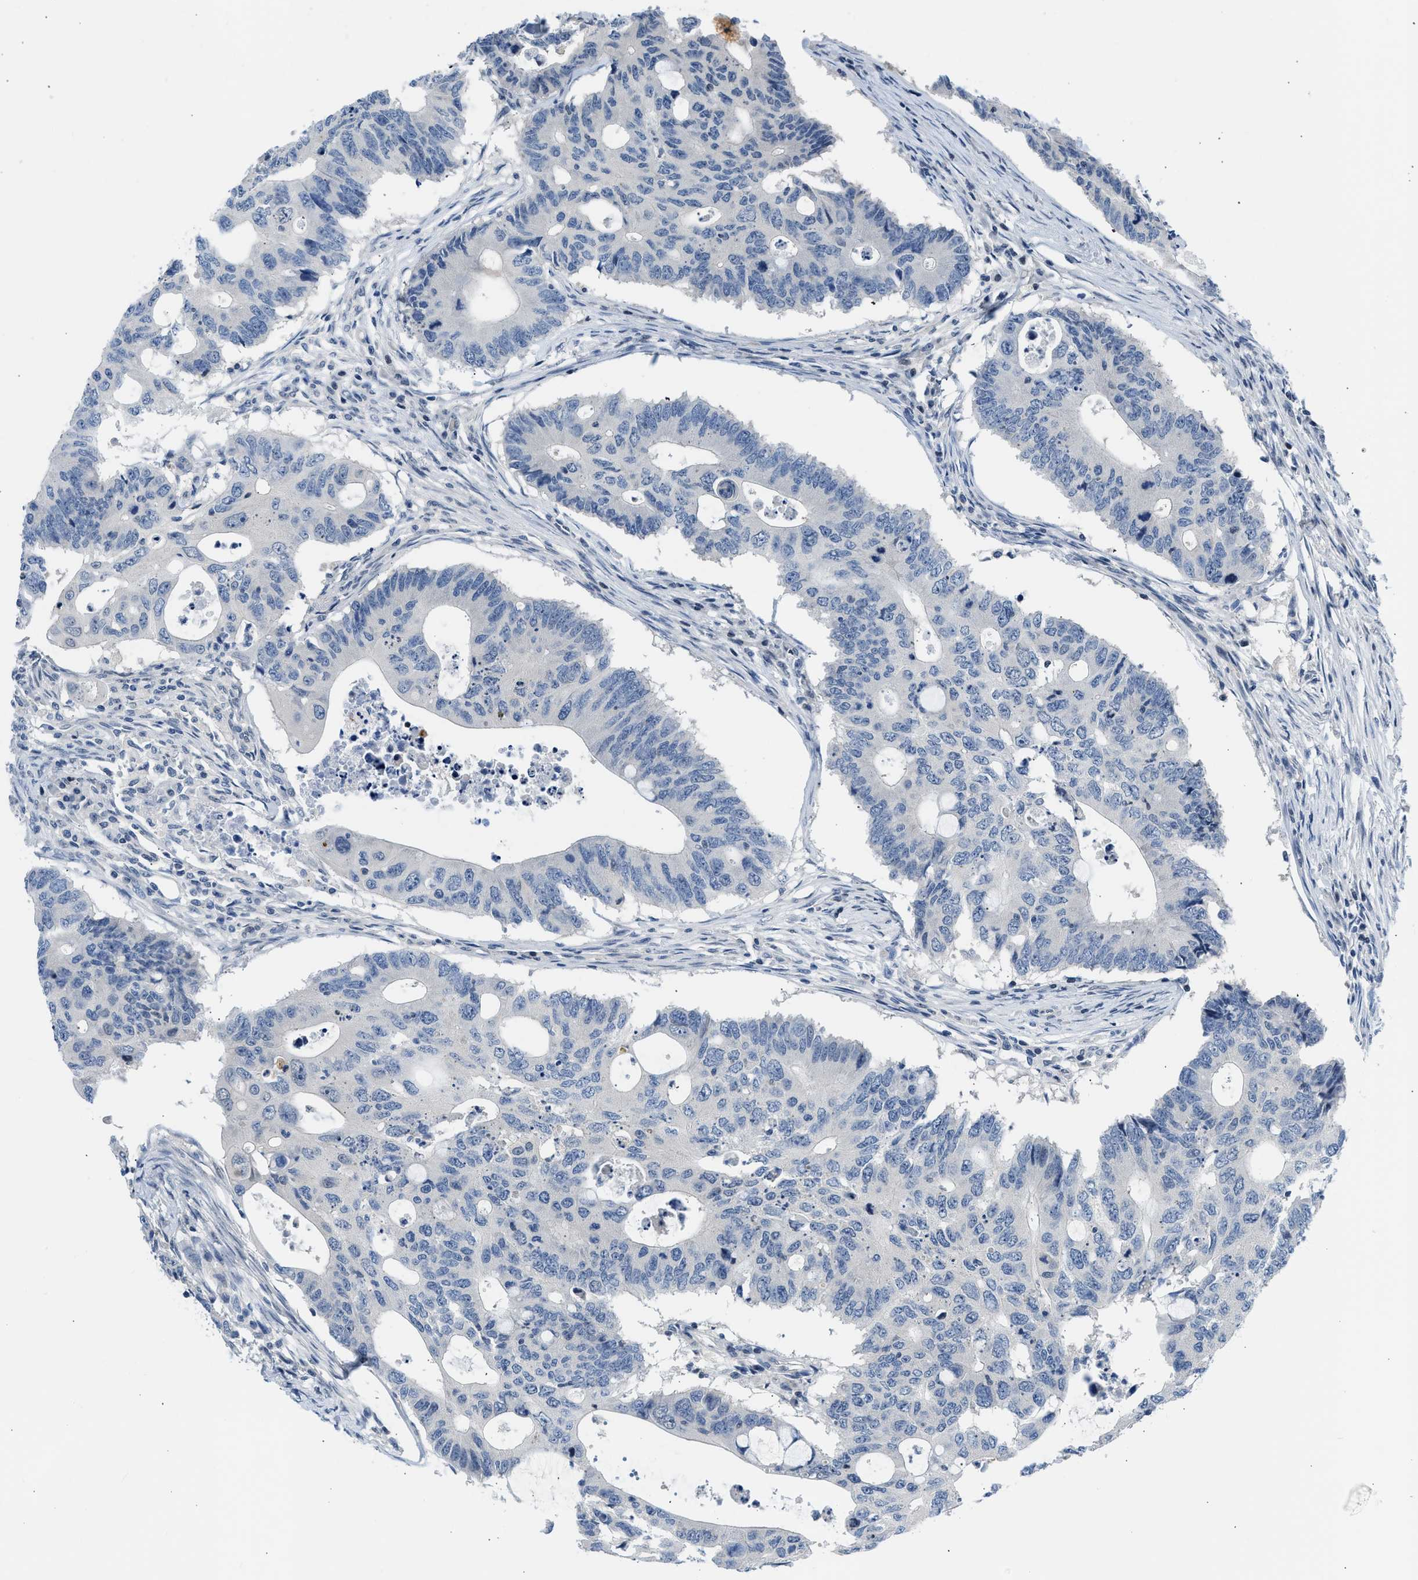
{"staining": {"intensity": "negative", "quantity": "none", "location": "none"}, "tissue": "colorectal cancer", "cell_type": "Tumor cells", "image_type": "cancer", "snomed": [{"axis": "morphology", "description": "Adenocarcinoma, NOS"}, {"axis": "topography", "description": "Colon"}], "caption": "Colorectal cancer was stained to show a protein in brown. There is no significant staining in tumor cells.", "gene": "OLIG3", "patient": {"sex": "male", "age": 71}}